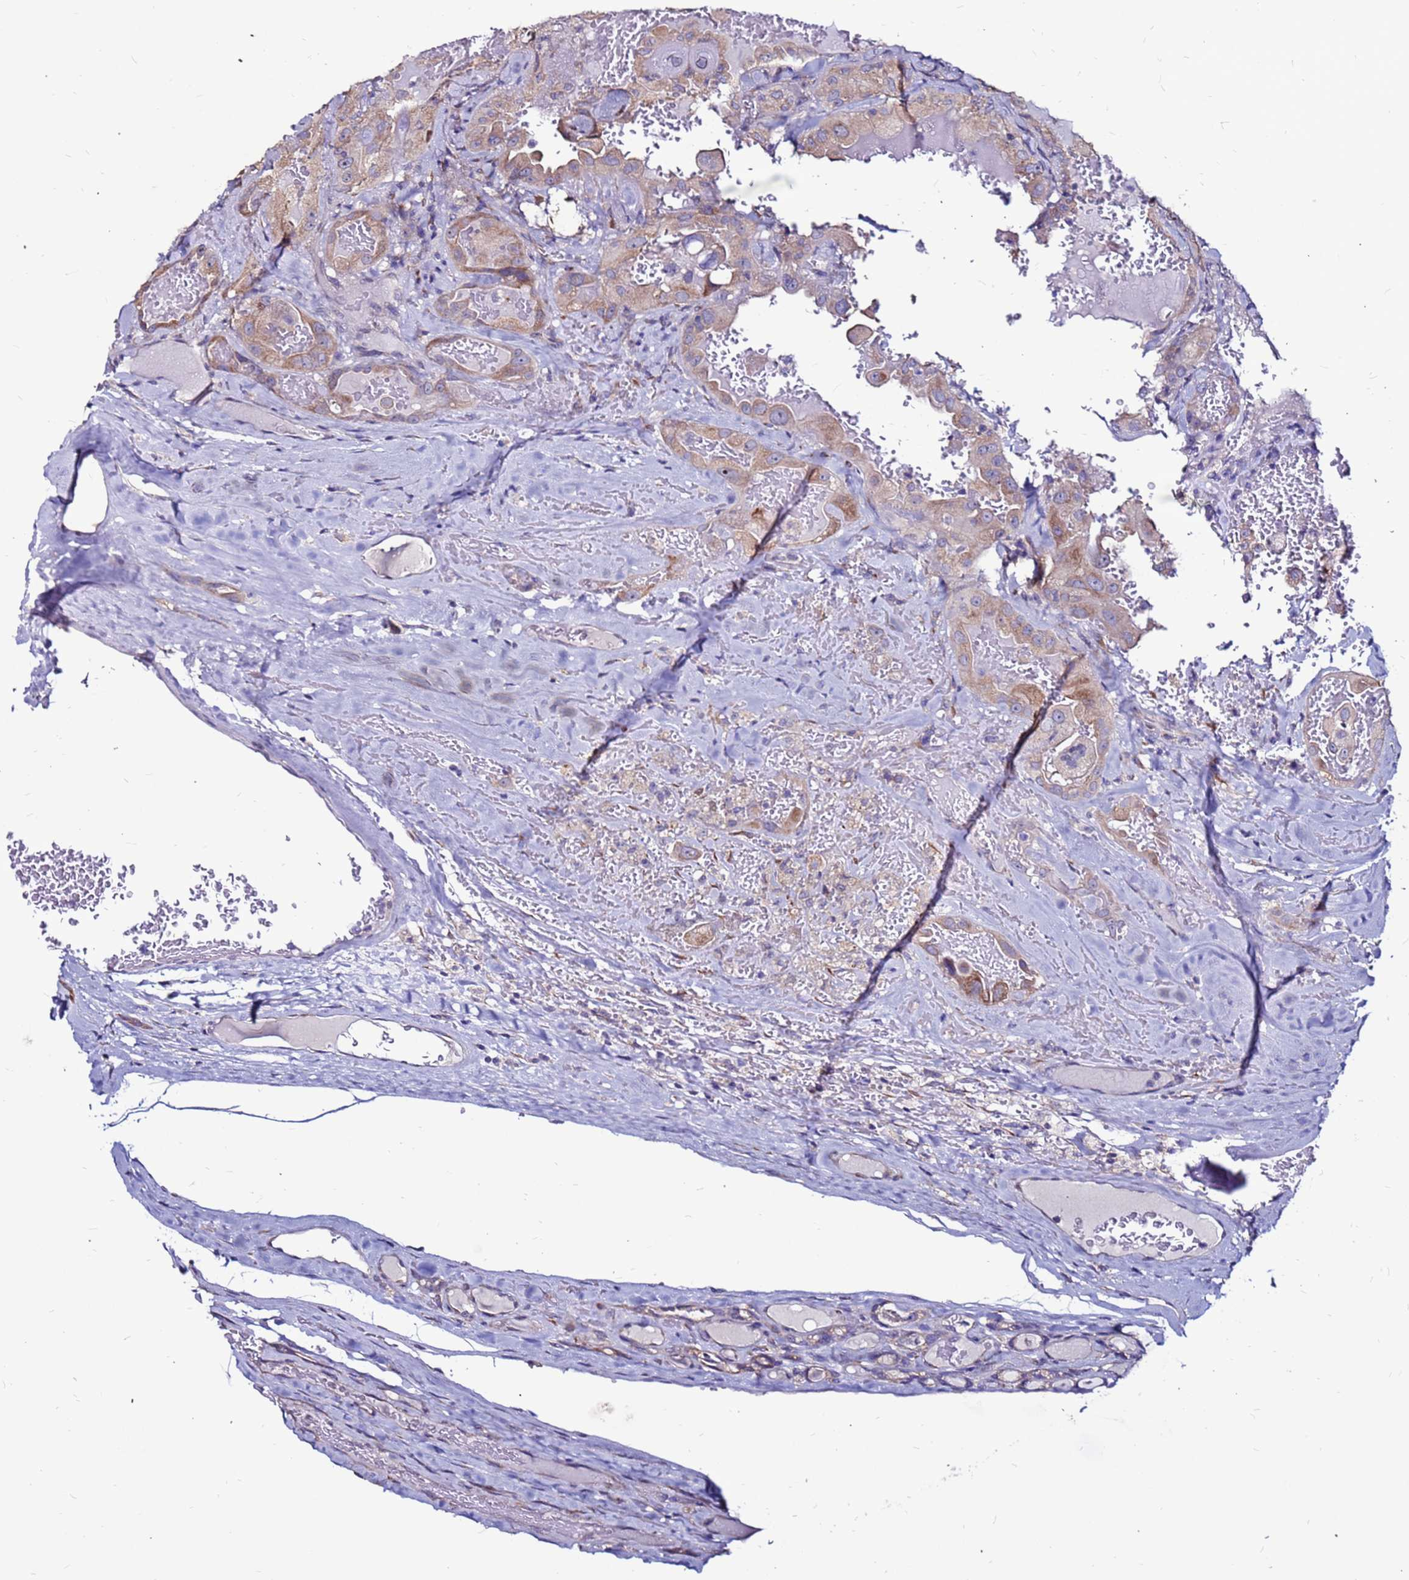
{"staining": {"intensity": "moderate", "quantity": "25%-75%", "location": "cytoplasmic/membranous"}, "tissue": "thyroid cancer", "cell_type": "Tumor cells", "image_type": "cancer", "snomed": [{"axis": "morphology", "description": "Papillary adenocarcinoma, NOS"}, {"axis": "topography", "description": "Thyroid gland"}], "caption": "Brown immunohistochemical staining in human thyroid cancer displays moderate cytoplasmic/membranous expression in about 25%-75% of tumor cells.", "gene": "SLC44A3", "patient": {"sex": "female", "age": 72}}